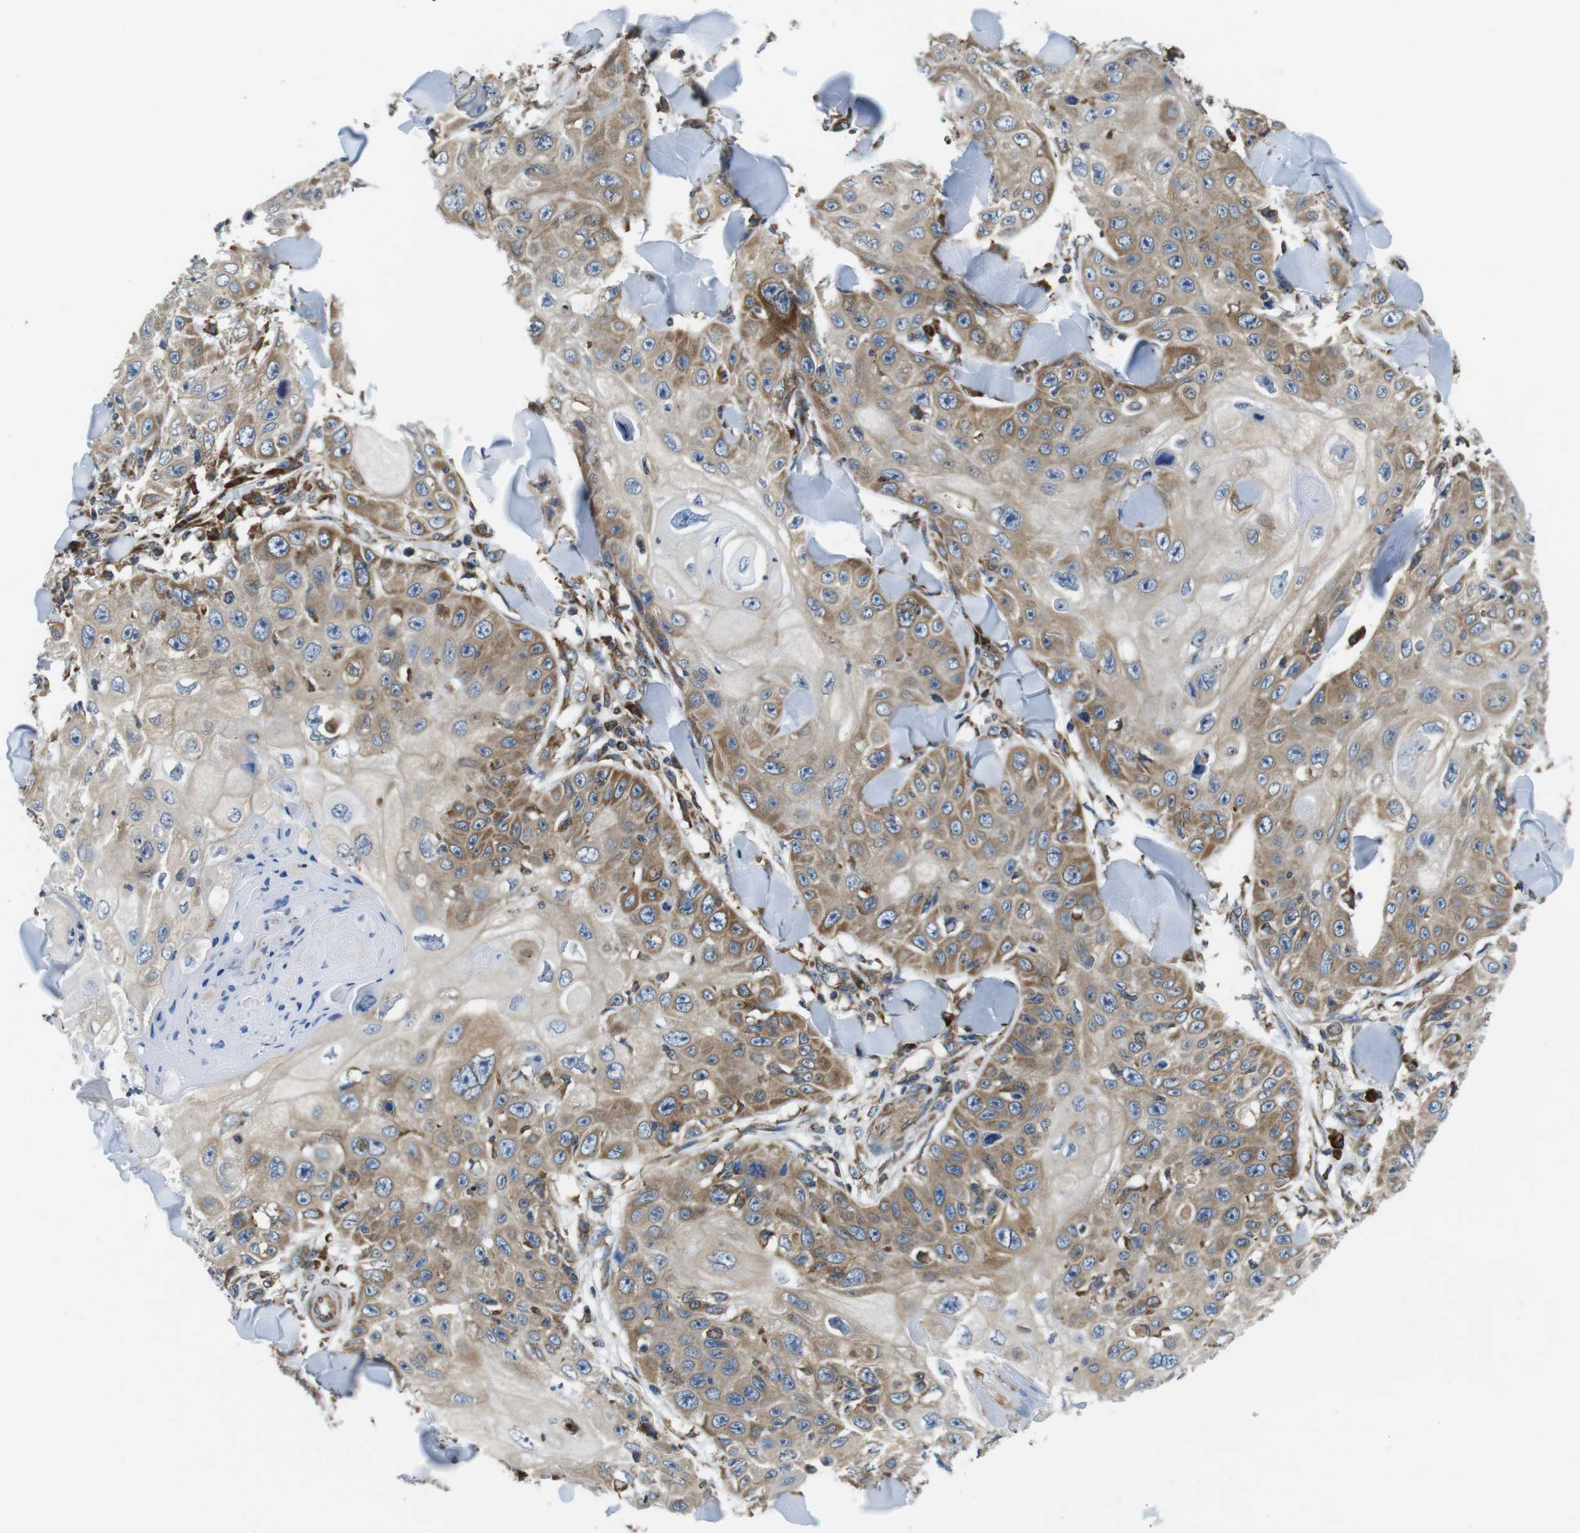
{"staining": {"intensity": "moderate", "quantity": ">75%", "location": "cytoplasmic/membranous"}, "tissue": "skin cancer", "cell_type": "Tumor cells", "image_type": "cancer", "snomed": [{"axis": "morphology", "description": "Squamous cell carcinoma, NOS"}, {"axis": "topography", "description": "Skin"}], "caption": "Approximately >75% of tumor cells in skin squamous cell carcinoma reveal moderate cytoplasmic/membranous protein positivity as visualized by brown immunohistochemical staining.", "gene": "UGGT1", "patient": {"sex": "male", "age": 86}}